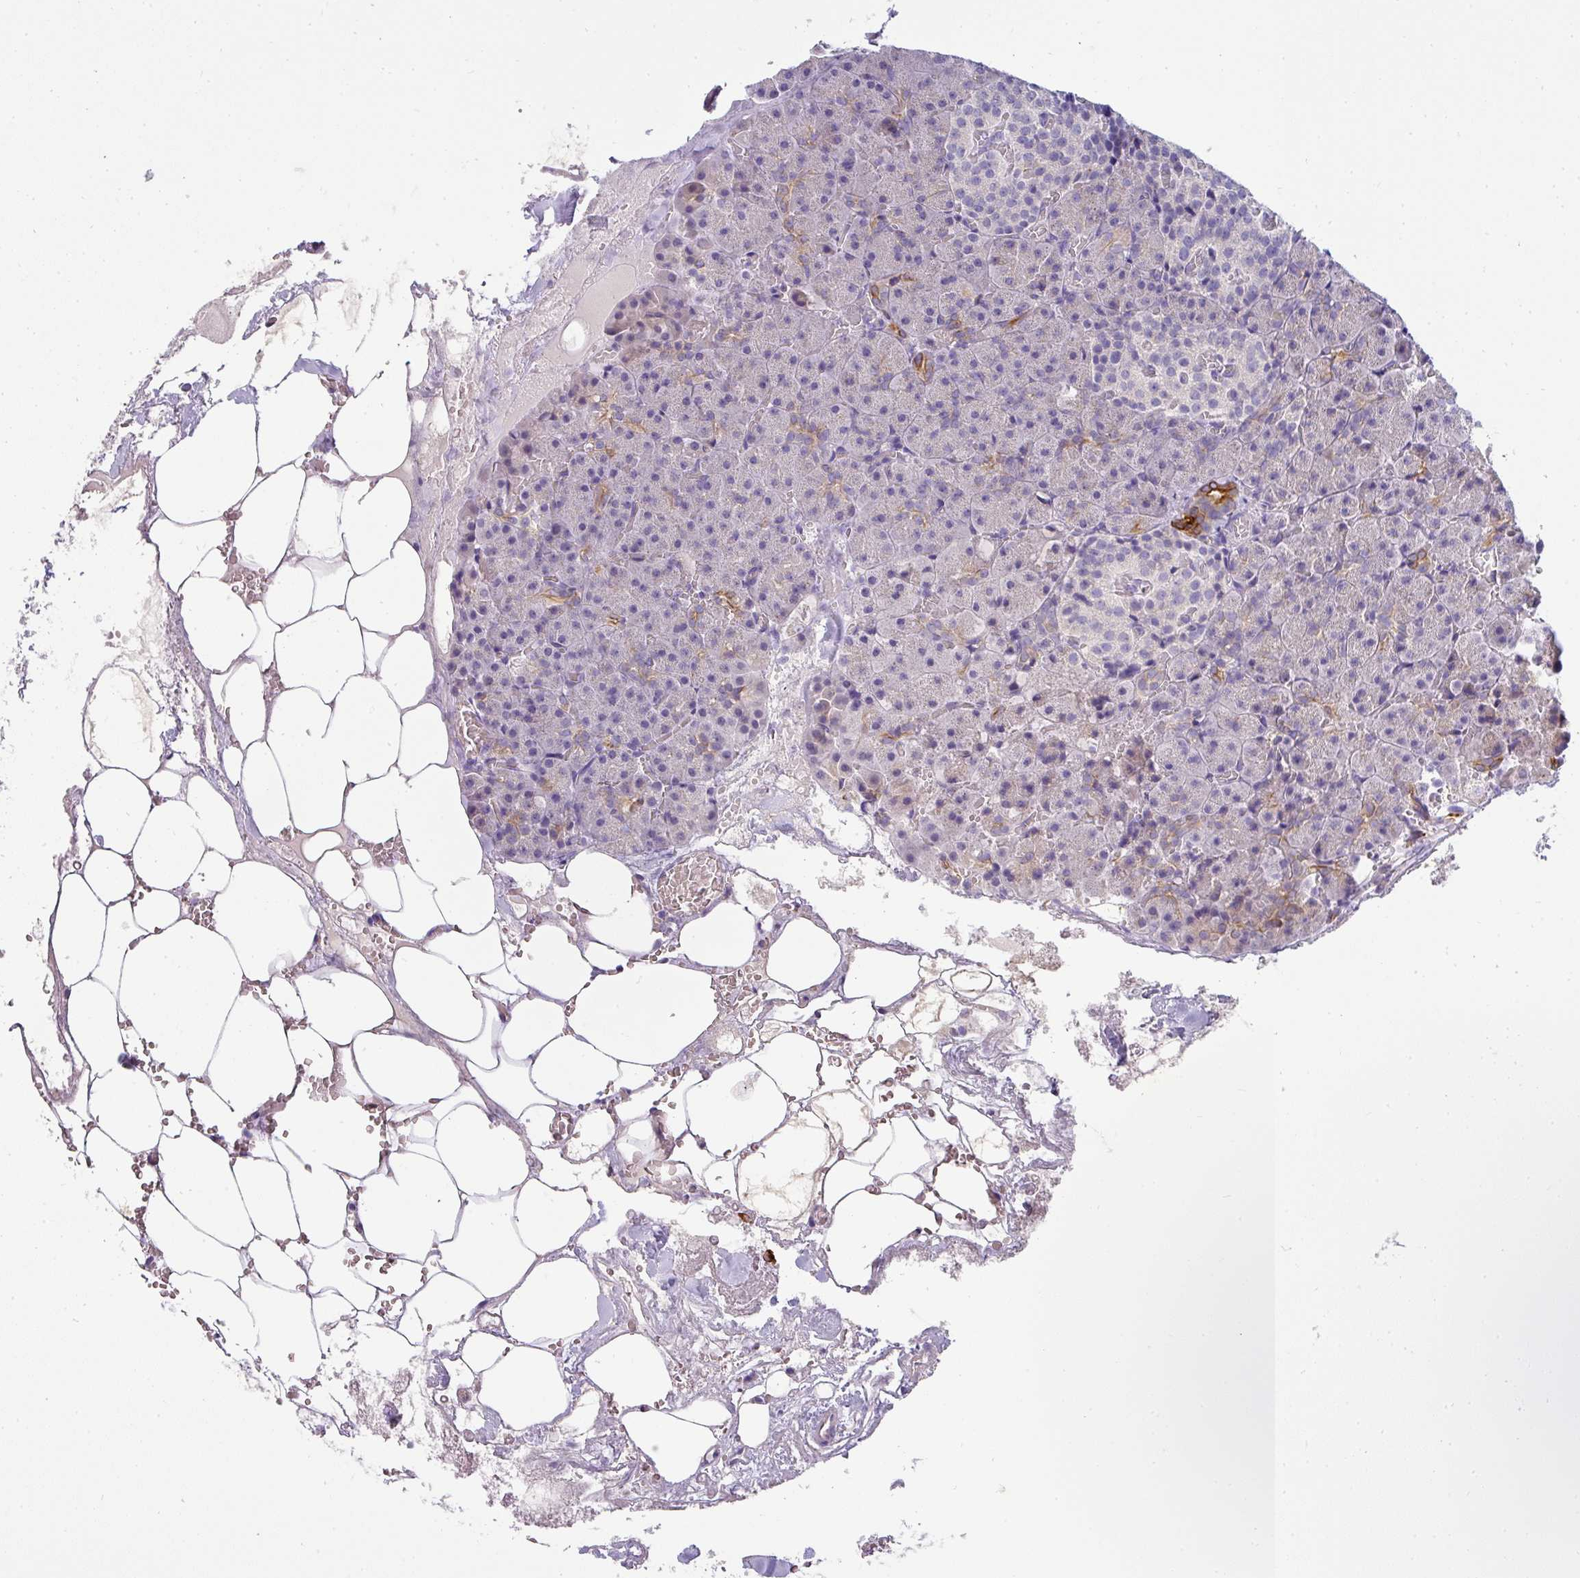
{"staining": {"intensity": "strong", "quantity": "<25%", "location": "cytoplasmic/membranous"}, "tissue": "pancreas", "cell_type": "Exocrine glandular cells", "image_type": "normal", "snomed": [{"axis": "morphology", "description": "Normal tissue, NOS"}, {"axis": "topography", "description": "Pancreas"}], "caption": "Immunohistochemical staining of normal pancreas reveals medium levels of strong cytoplasmic/membranous staining in about <25% of exocrine glandular cells.", "gene": "ASXL3", "patient": {"sex": "female", "age": 74}}